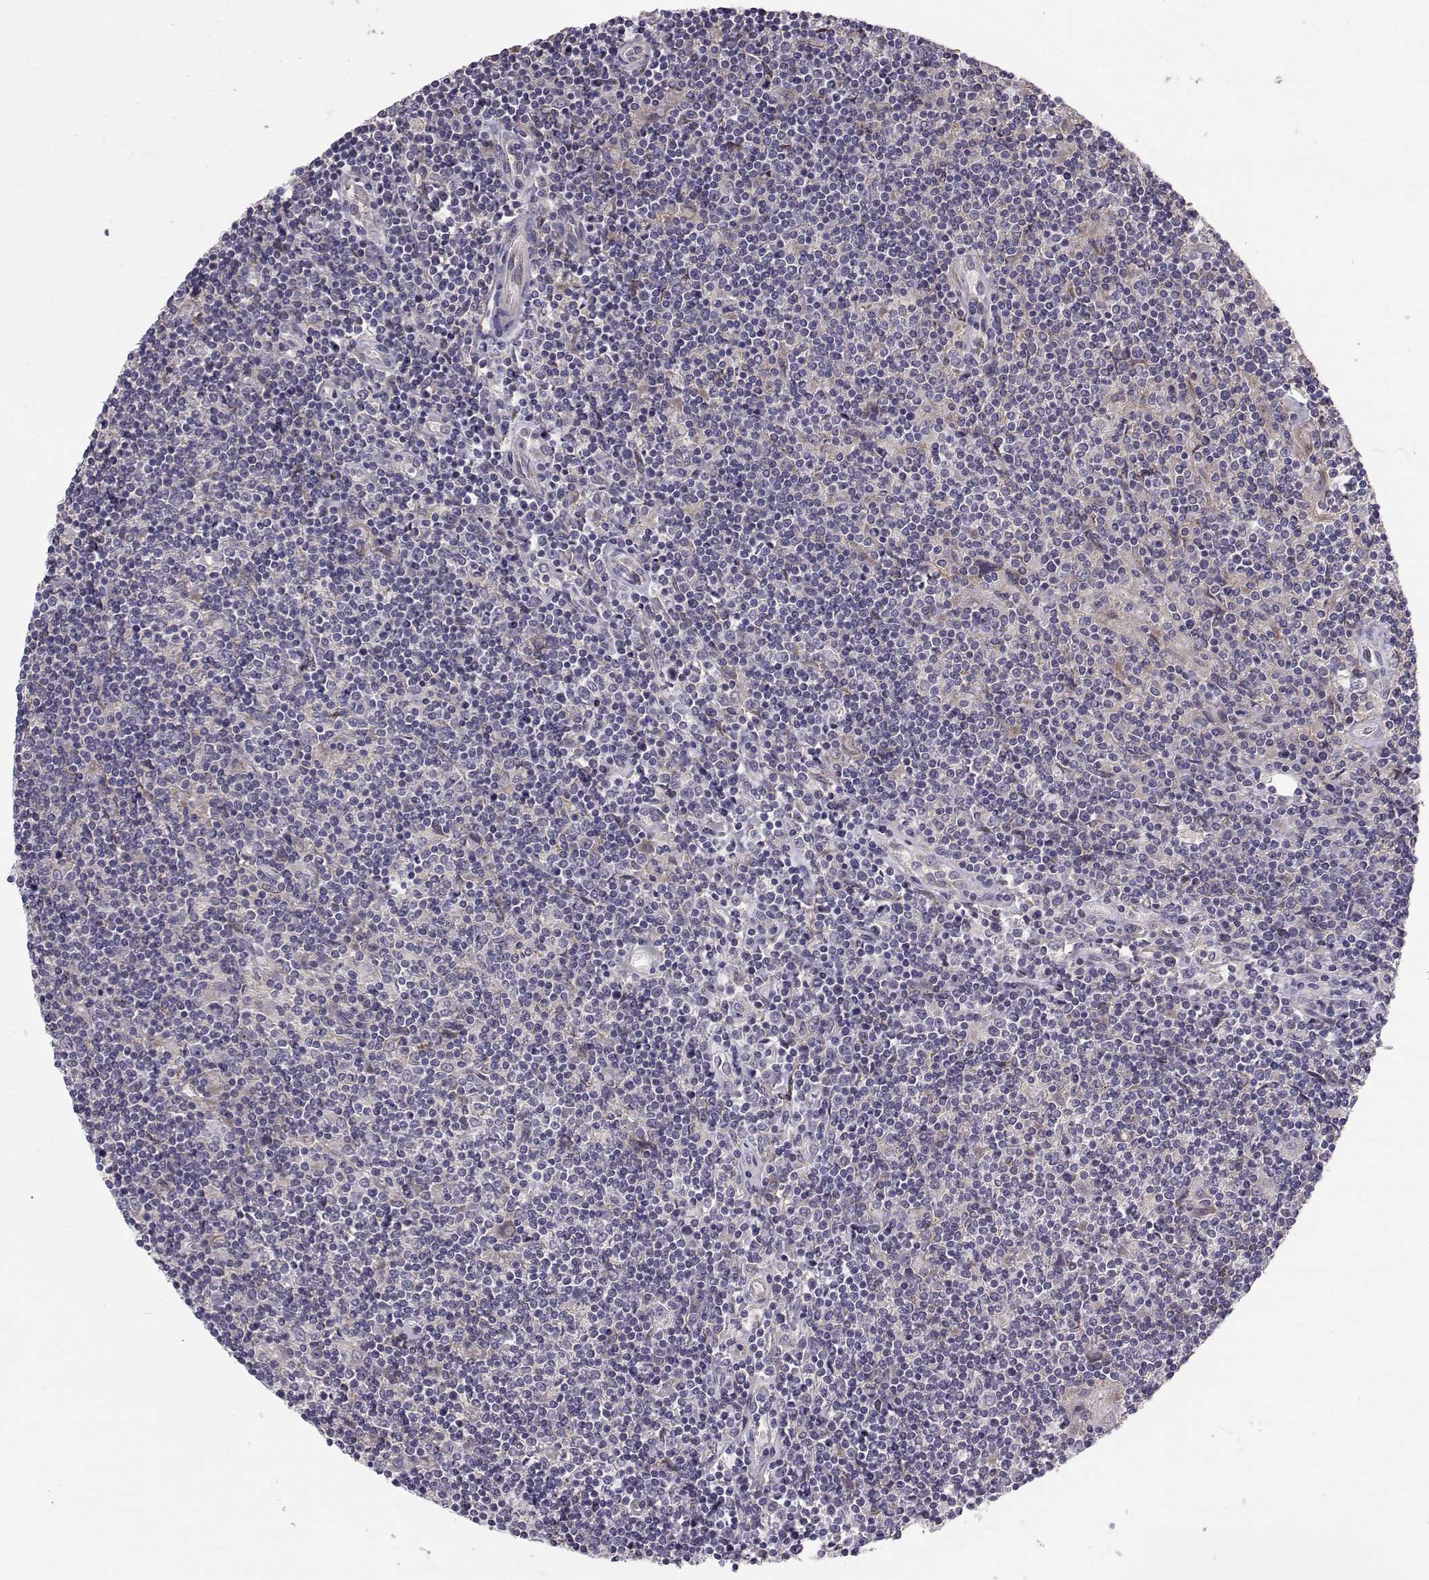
{"staining": {"intensity": "negative", "quantity": "none", "location": "none"}, "tissue": "lymphoma", "cell_type": "Tumor cells", "image_type": "cancer", "snomed": [{"axis": "morphology", "description": "Hodgkin's disease, NOS"}, {"axis": "topography", "description": "Lymph node"}], "caption": "Immunohistochemistry (IHC) of human Hodgkin's disease demonstrates no staining in tumor cells. Brightfield microscopy of immunohistochemistry stained with DAB (3,3'-diaminobenzidine) (brown) and hematoxylin (blue), captured at high magnification.", "gene": "PEX5L", "patient": {"sex": "male", "age": 40}}